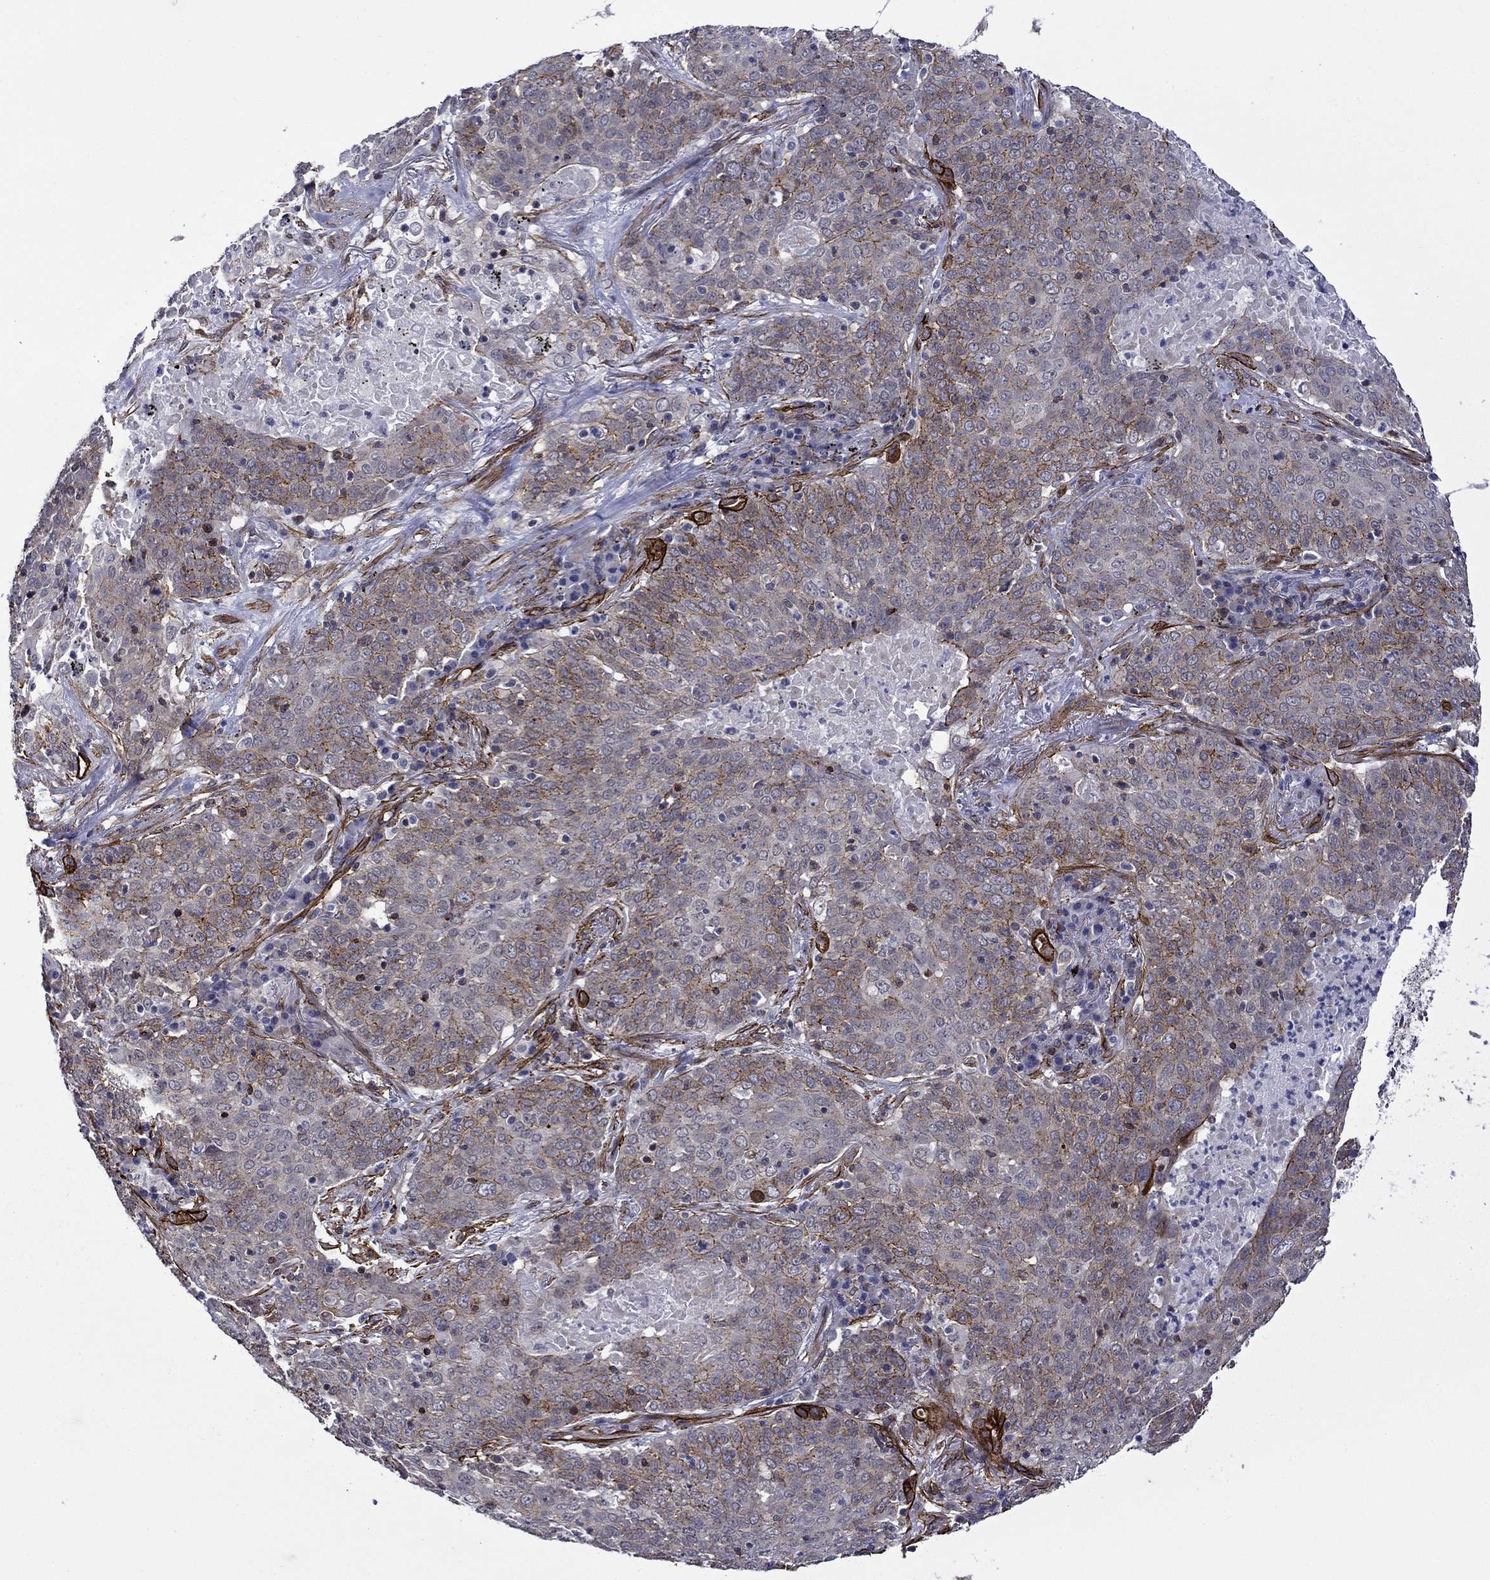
{"staining": {"intensity": "strong", "quantity": "<25%", "location": "cytoplasmic/membranous"}, "tissue": "lung cancer", "cell_type": "Tumor cells", "image_type": "cancer", "snomed": [{"axis": "morphology", "description": "Squamous cell carcinoma, NOS"}, {"axis": "topography", "description": "Lung"}], "caption": "Lung cancer stained for a protein reveals strong cytoplasmic/membranous positivity in tumor cells. The staining is performed using DAB brown chromogen to label protein expression. The nuclei are counter-stained blue using hematoxylin.", "gene": "LMO7", "patient": {"sex": "male", "age": 82}}